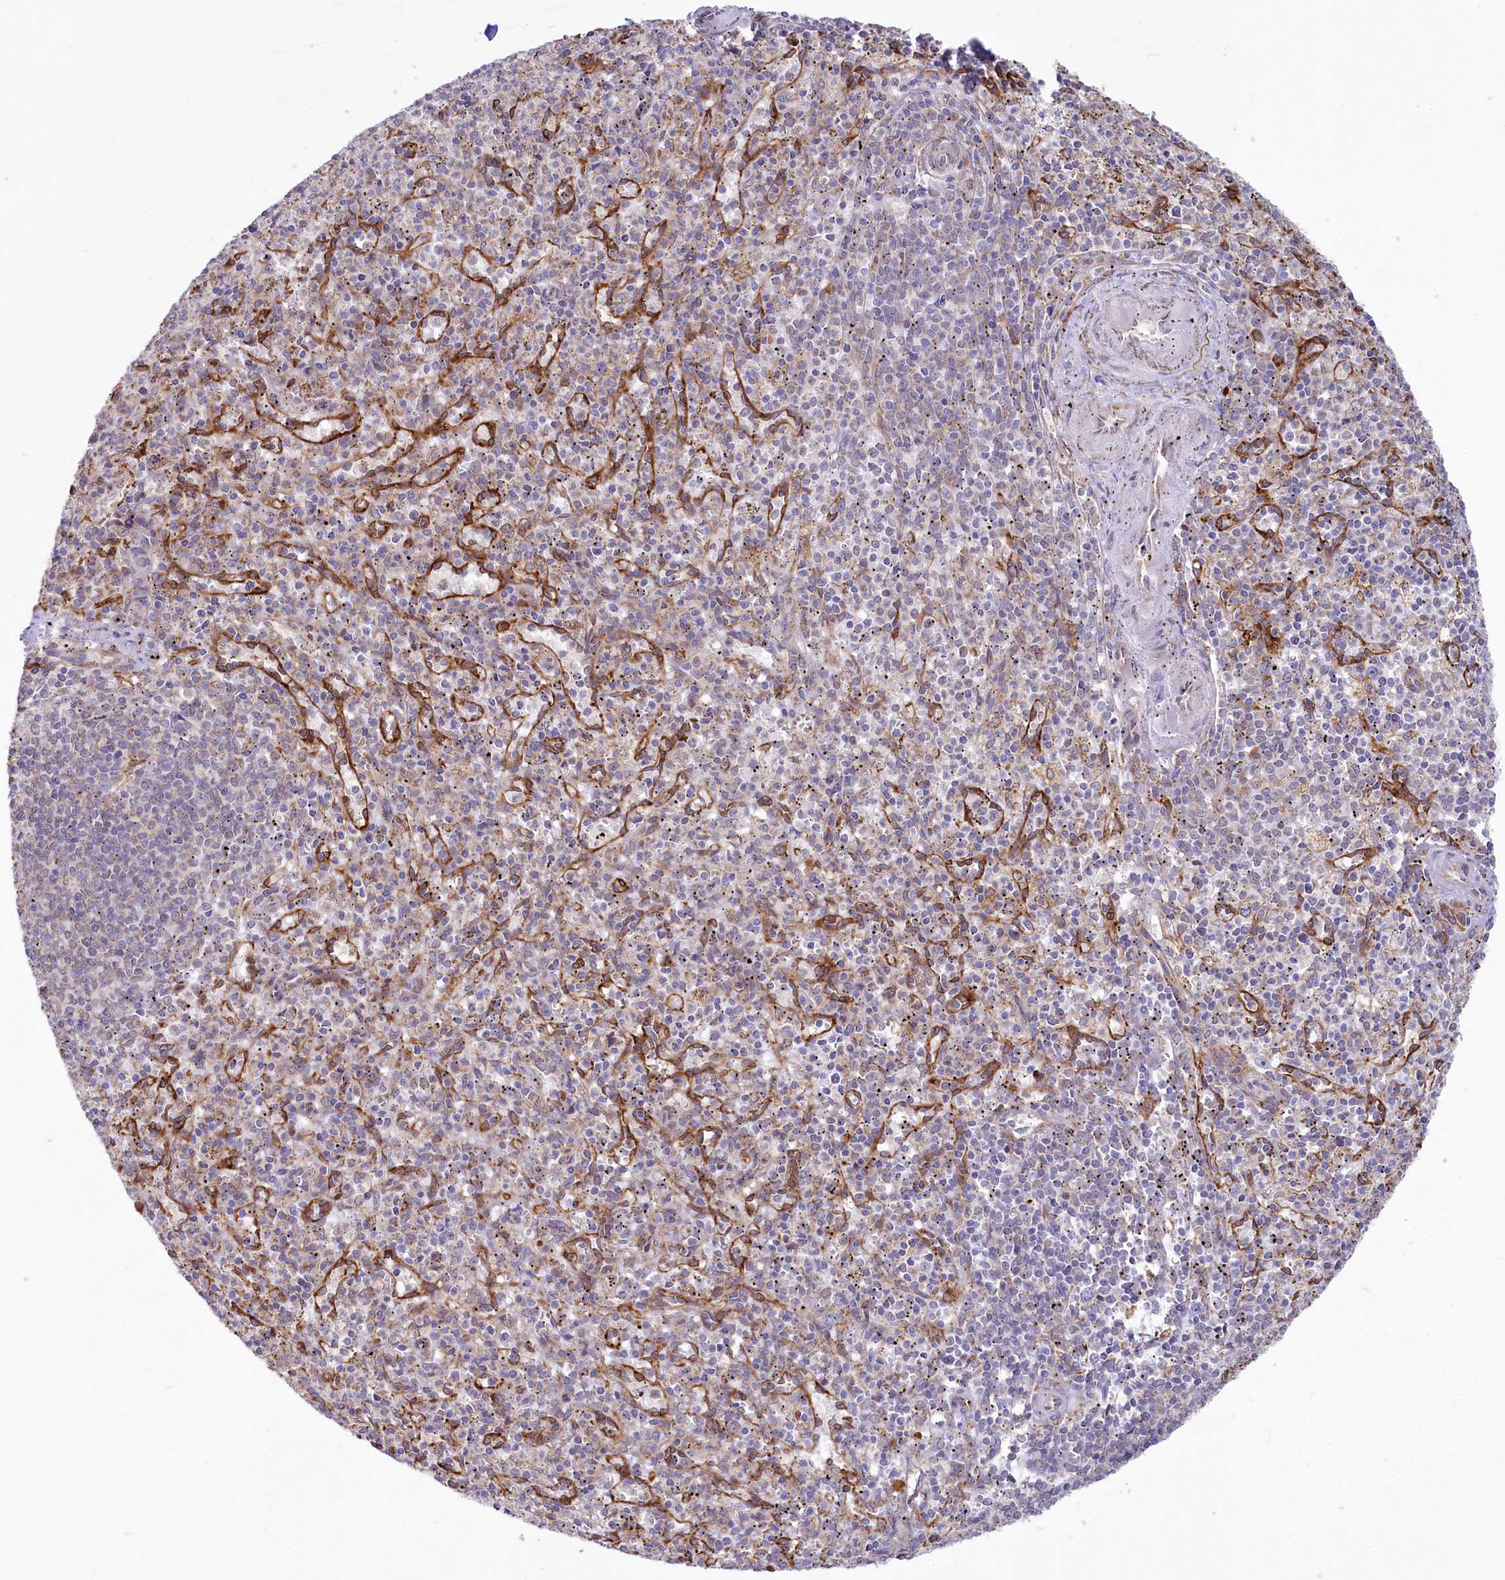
{"staining": {"intensity": "weak", "quantity": "<25%", "location": "cytoplasmic/membranous"}, "tissue": "spleen", "cell_type": "Cells in red pulp", "image_type": "normal", "snomed": [{"axis": "morphology", "description": "Normal tissue, NOS"}, {"axis": "topography", "description": "Spleen"}], "caption": "IHC photomicrograph of normal spleen: human spleen stained with DAB (3,3'-diaminobenzidine) reveals no significant protein staining in cells in red pulp.", "gene": "CHID1", "patient": {"sex": "male", "age": 72}}